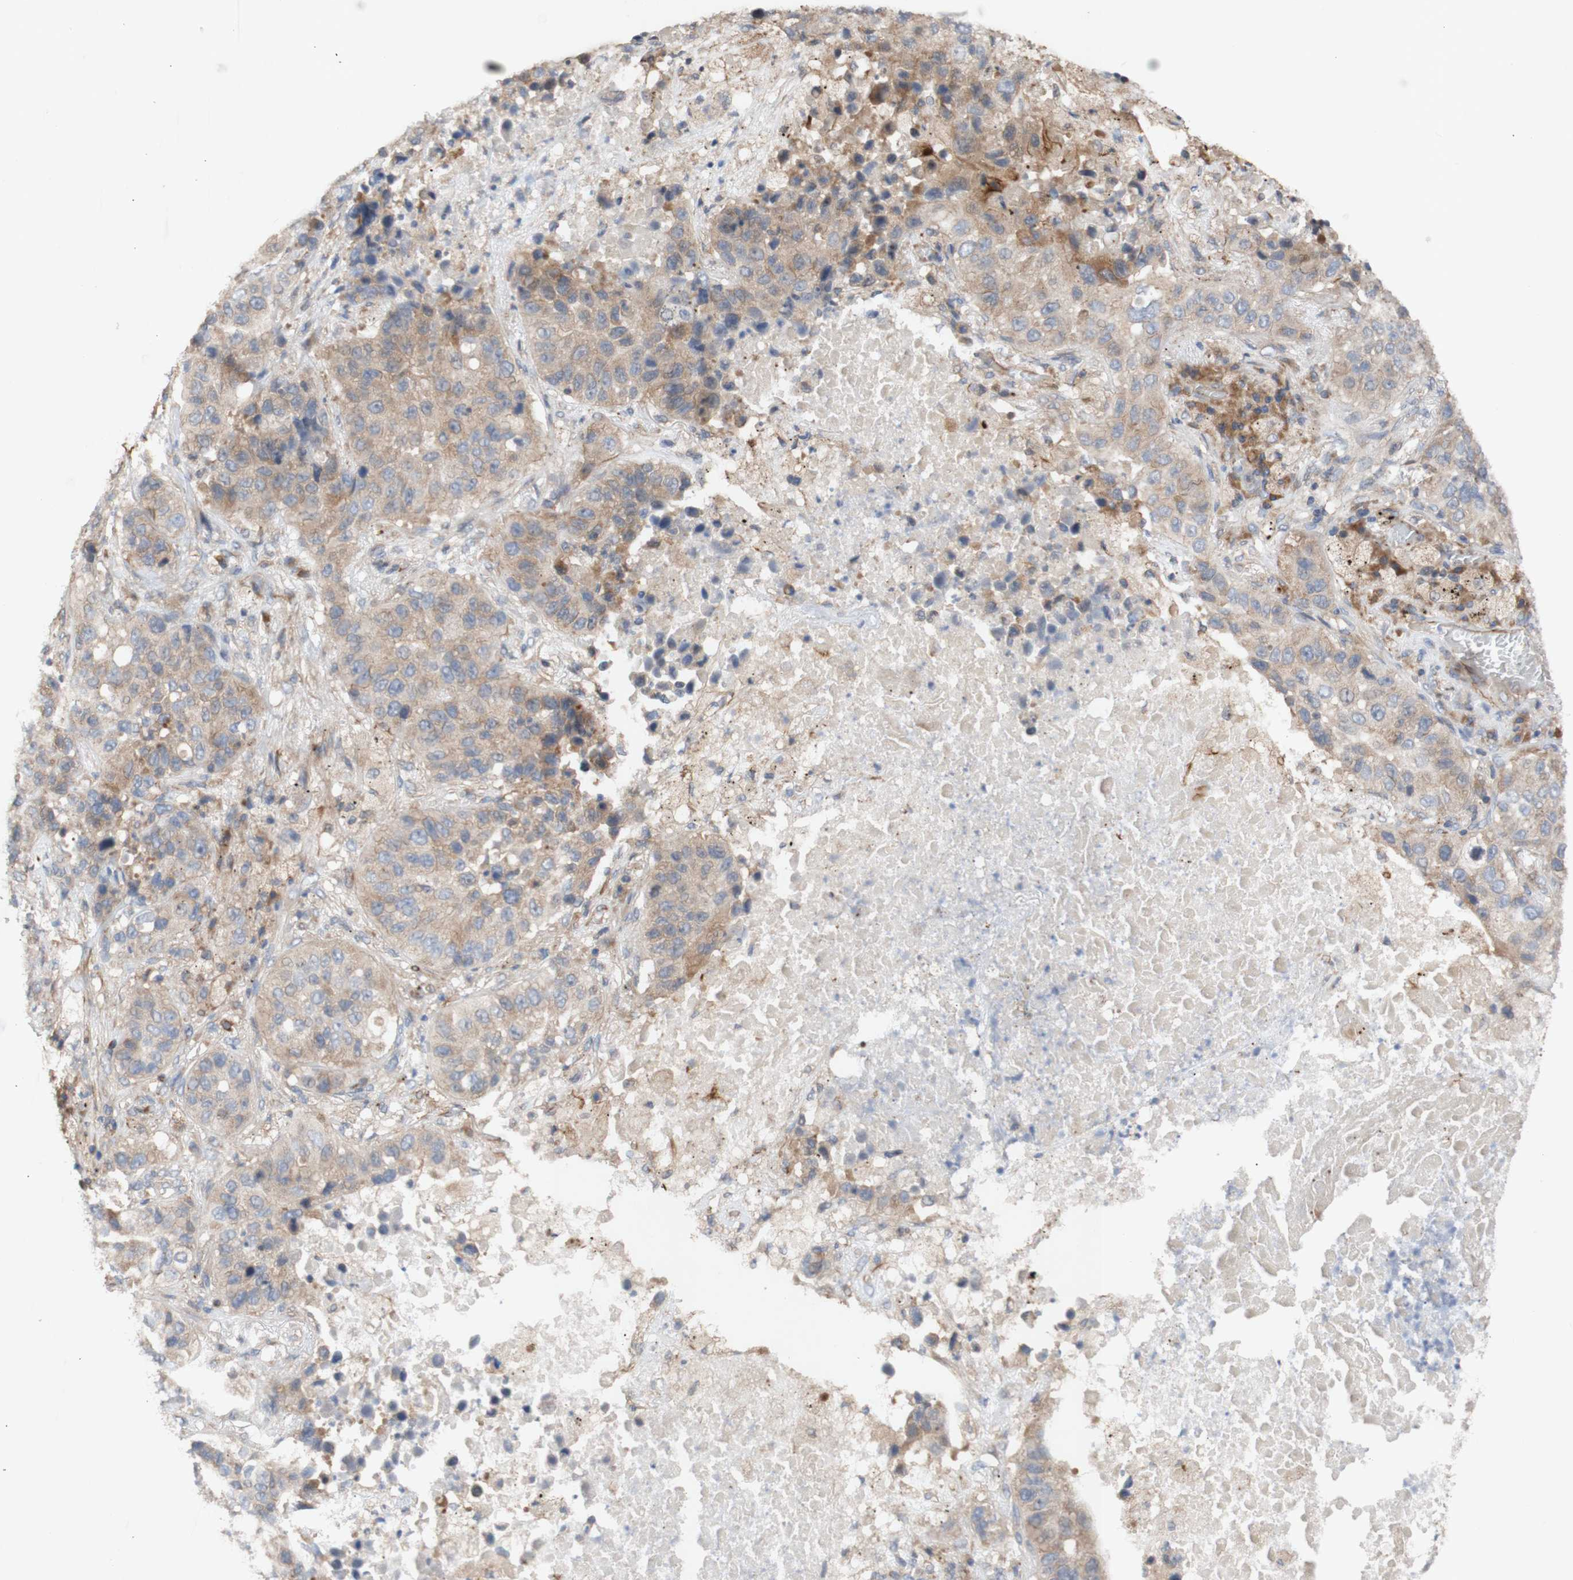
{"staining": {"intensity": "weak", "quantity": "25%-75%", "location": "cytoplasmic/membranous"}, "tissue": "lung cancer", "cell_type": "Tumor cells", "image_type": "cancer", "snomed": [{"axis": "morphology", "description": "Squamous cell carcinoma, NOS"}, {"axis": "topography", "description": "Lung"}], "caption": "A low amount of weak cytoplasmic/membranous staining is identified in approximately 25%-75% of tumor cells in lung squamous cell carcinoma tissue.", "gene": "EIF2S3", "patient": {"sex": "male", "age": 57}}